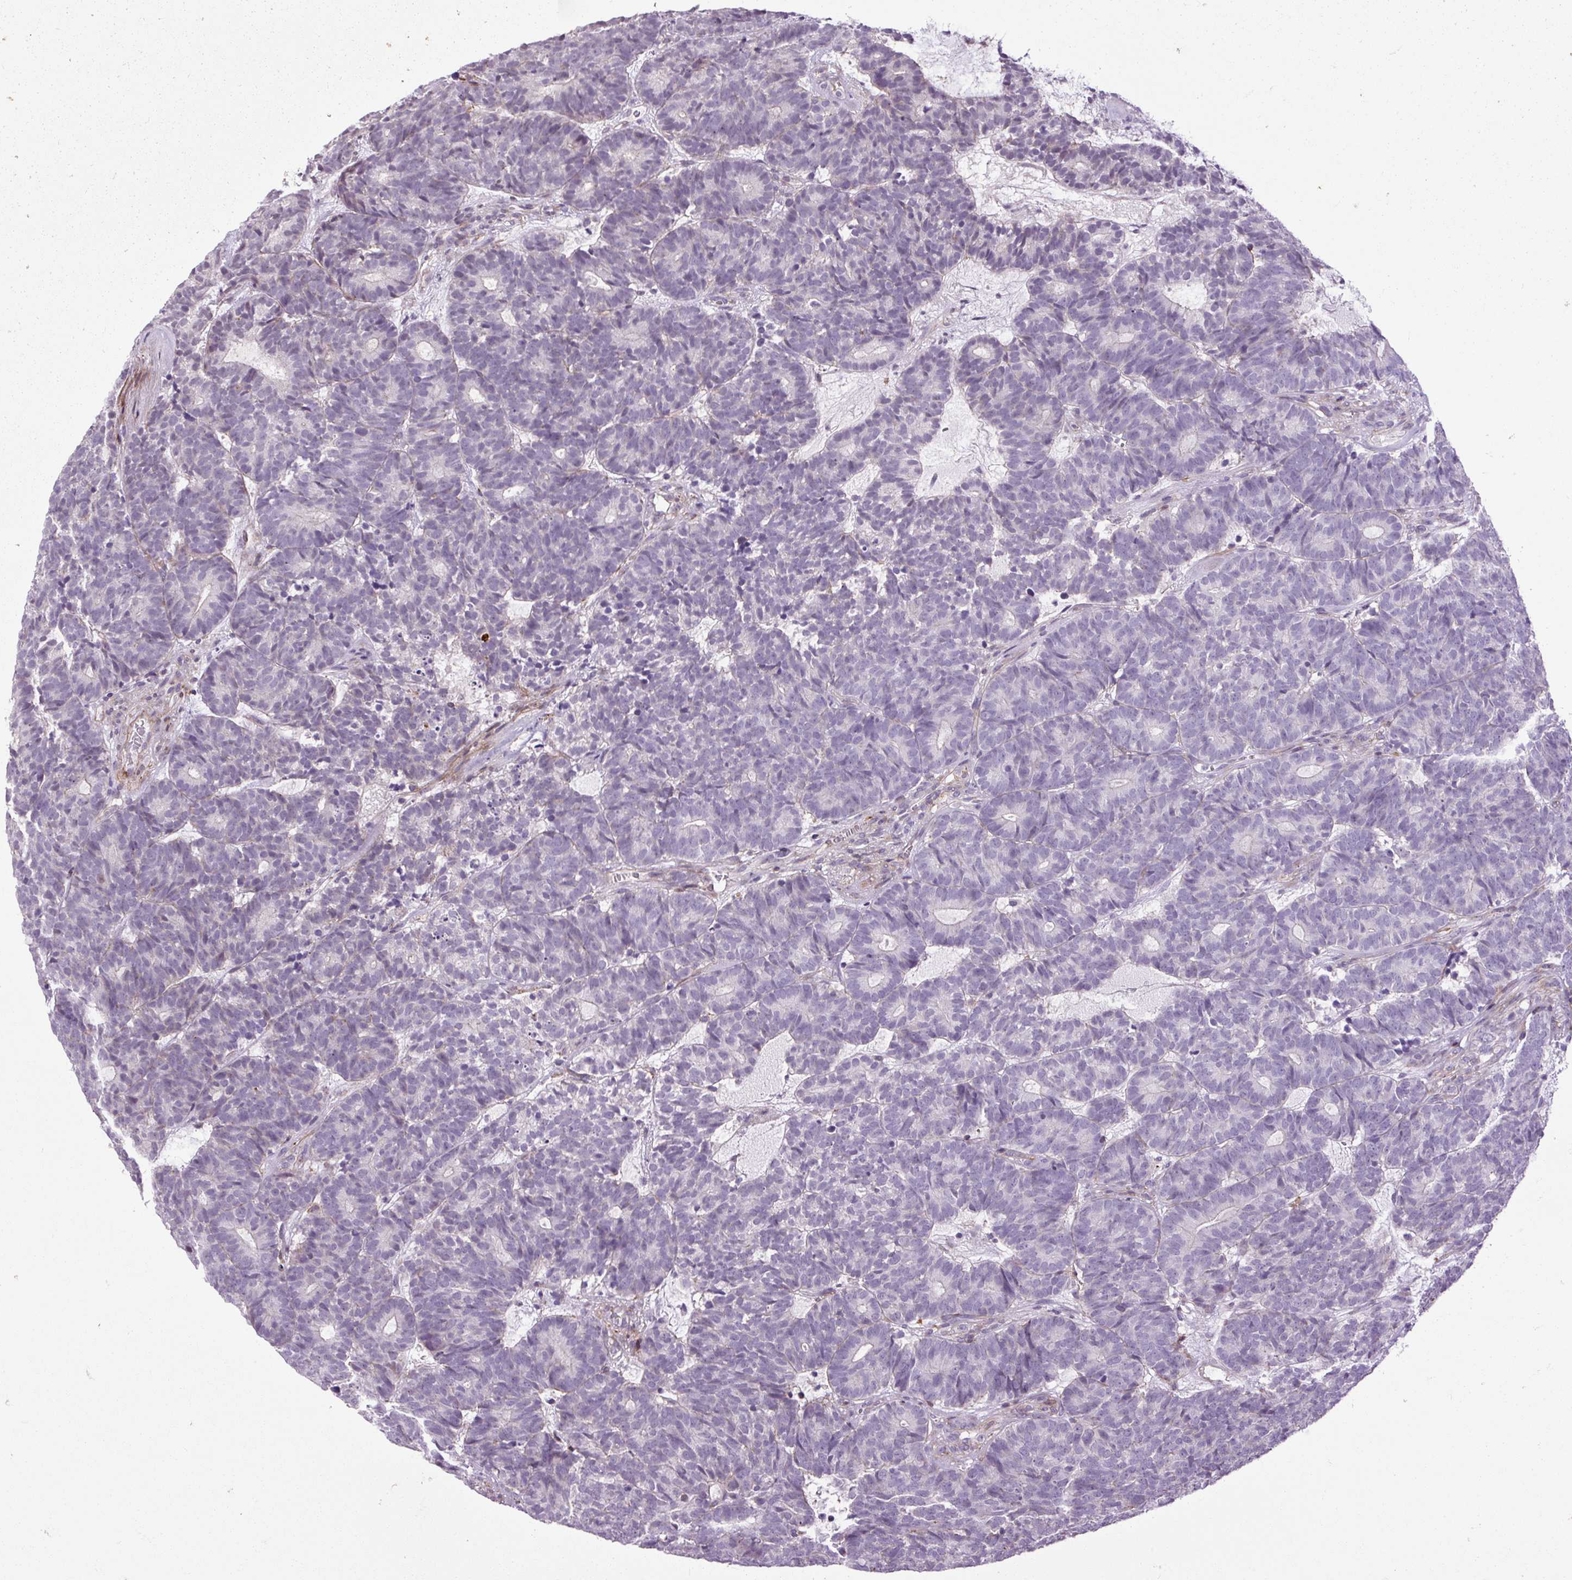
{"staining": {"intensity": "negative", "quantity": "none", "location": "none"}, "tissue": "head and neck cancer", "cell_type": "Tumor cells", "image_type": "cancer", "snomed": [{"axis": "morphology", "description": "Adenocarcinoma, NOS"}, {"axis": "topography", "description": "Head-Neck"}], "caption": "DAB immunohistochemical staining of adenocarcinoma (head and neck) displays no significant staining in tumor cells.", "gene": "ZNF197", "patient": {"sex": "female", "age": 81}}